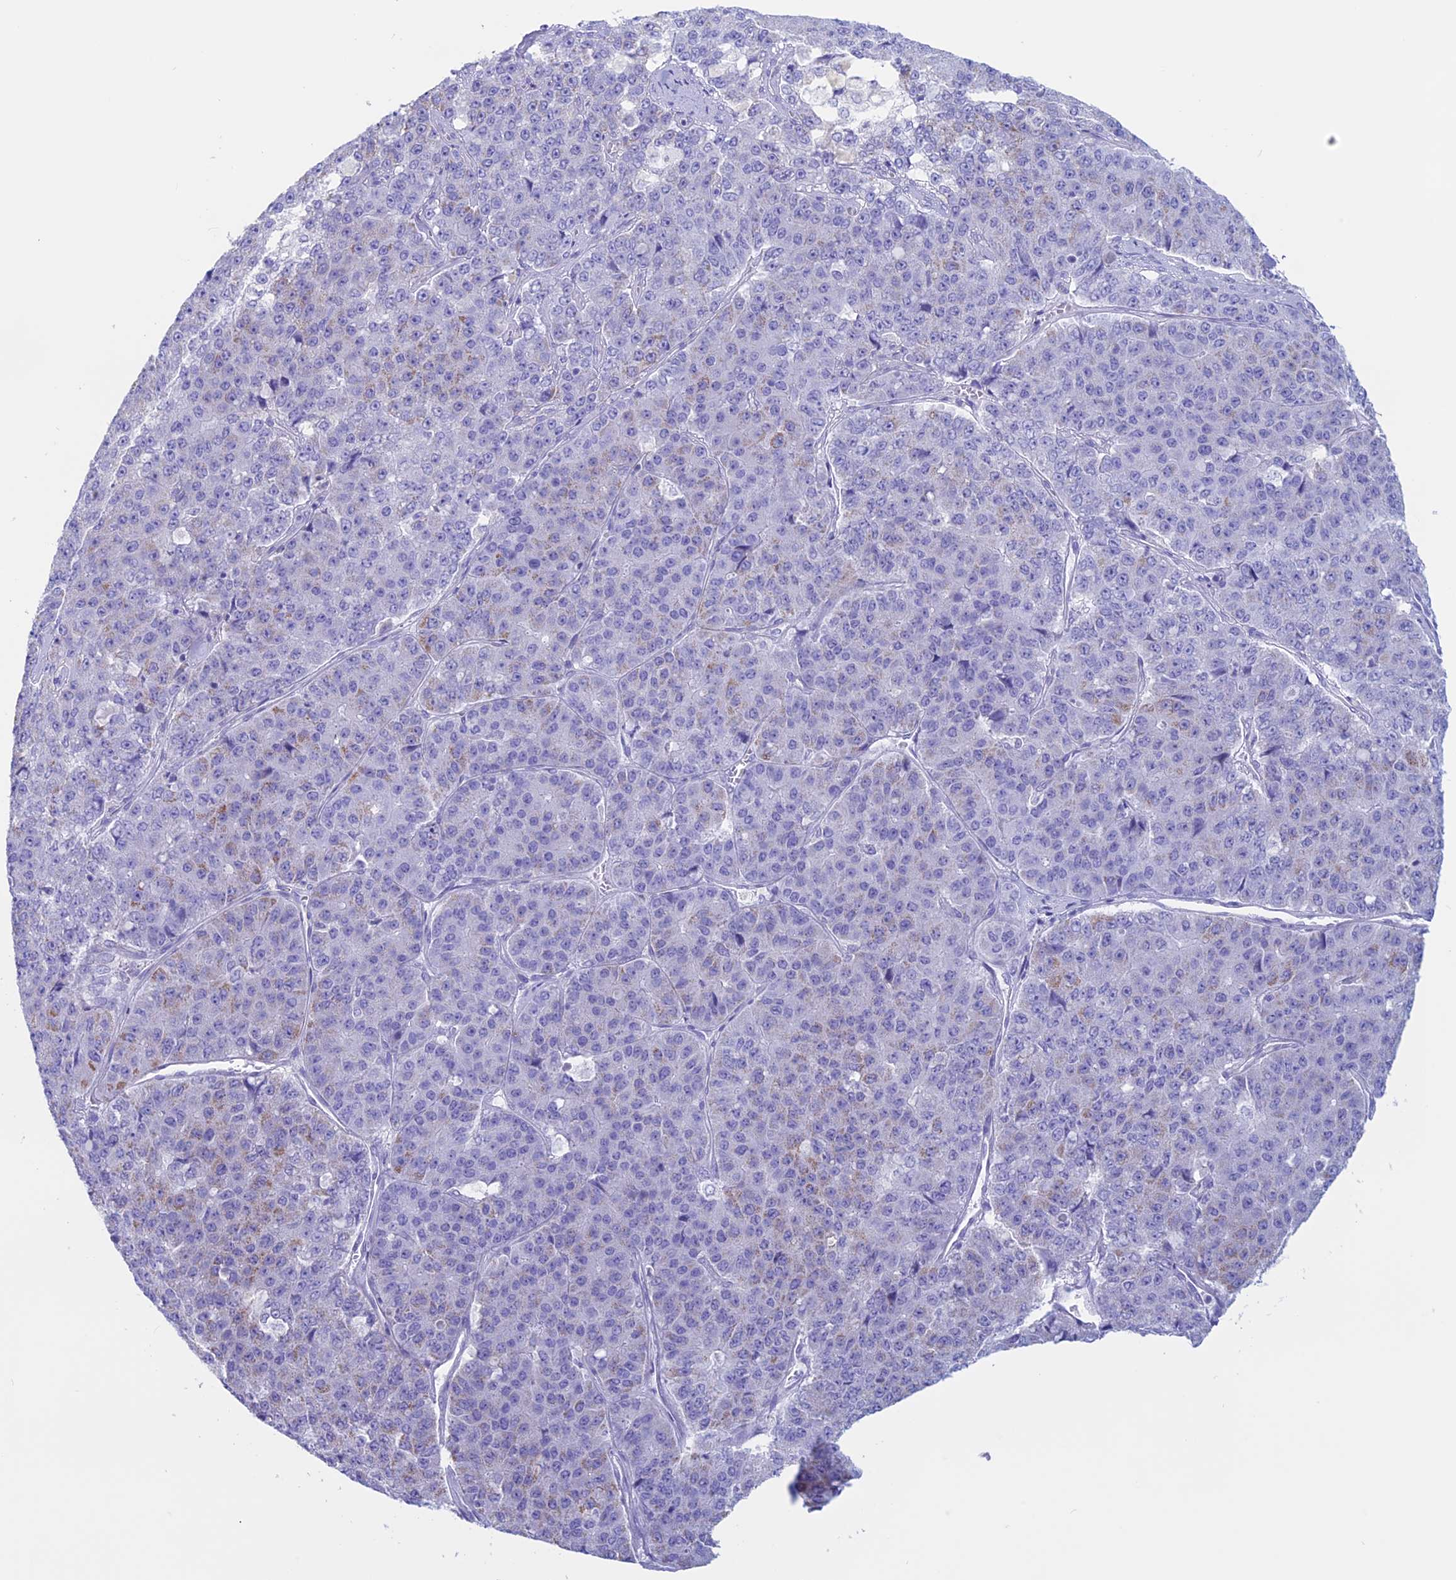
{"staining": {"intensity": "weak", "quantity": "<25%", "location": "cytoplasmic/membranous"}, "tissue": "pancreatic cancer", "cell_type": "Tumor cells", "image_type": "cancer", "snomed": [{"axis": "morphology", "description": "Adenocarcinoma, NOS"}, {"axis": "topography", "description": "Pancreas"}], "caption": "Immunohistochemistry histopathology image of neoplastic tissue: human adenocarcinoma (pancreatic) stained with DAB (3,3'-diaminobenzidine) demonstrates no significant protein staining in tumor cells.", "gene": "RP1", "patient": {"sex": "male", "age": 50}}